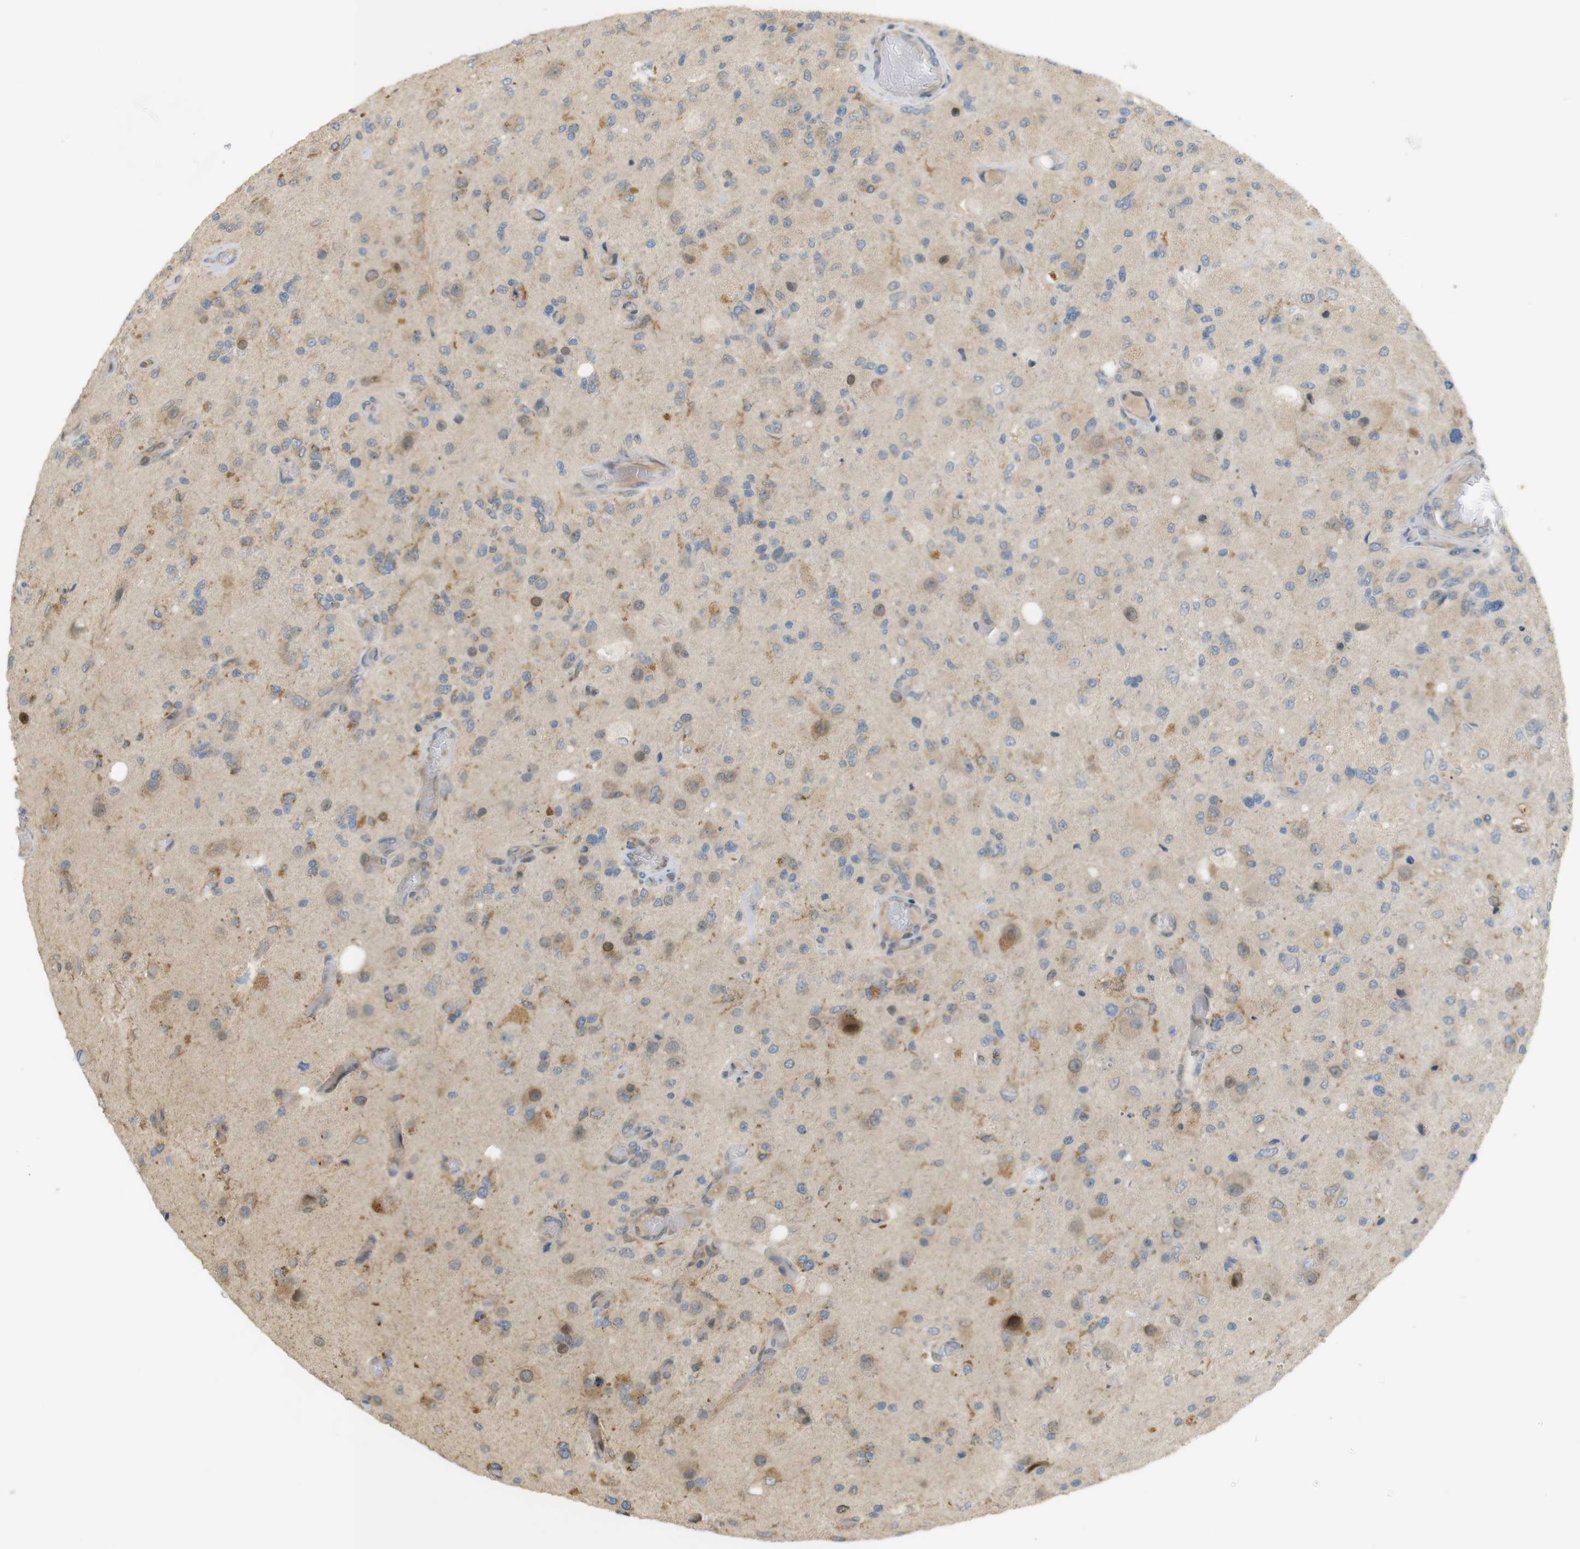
{"staining": {"intensity": "weak", "quantity": "25%-75%", "location": "cytoplasmic/membranous"}, "tissue": "glioma", "cell_type": "Tumor cells", "image_type": "cancer", "snomed": [{"axis": "morphology", "description": "Normal tissue, NOS"}, {"axis": "morphology", "description": "Glioma, malignant, High grade"}, {"axis": "topography", "description": "Cerebral cortex"}], "caption": "Immunohistochemistry (IHC) of malignant glioma (high-grade) exhibits low levels of weak cytoplasmic/membranous positivity in about 25%-75% of tumor cells. The staining was performed using DAB, with brown indicating positive protein expression. Nuclei are stained blue with hematoxylin.", "gene": "CLRN3", "patient": {"sex": "male", "age": 77}}